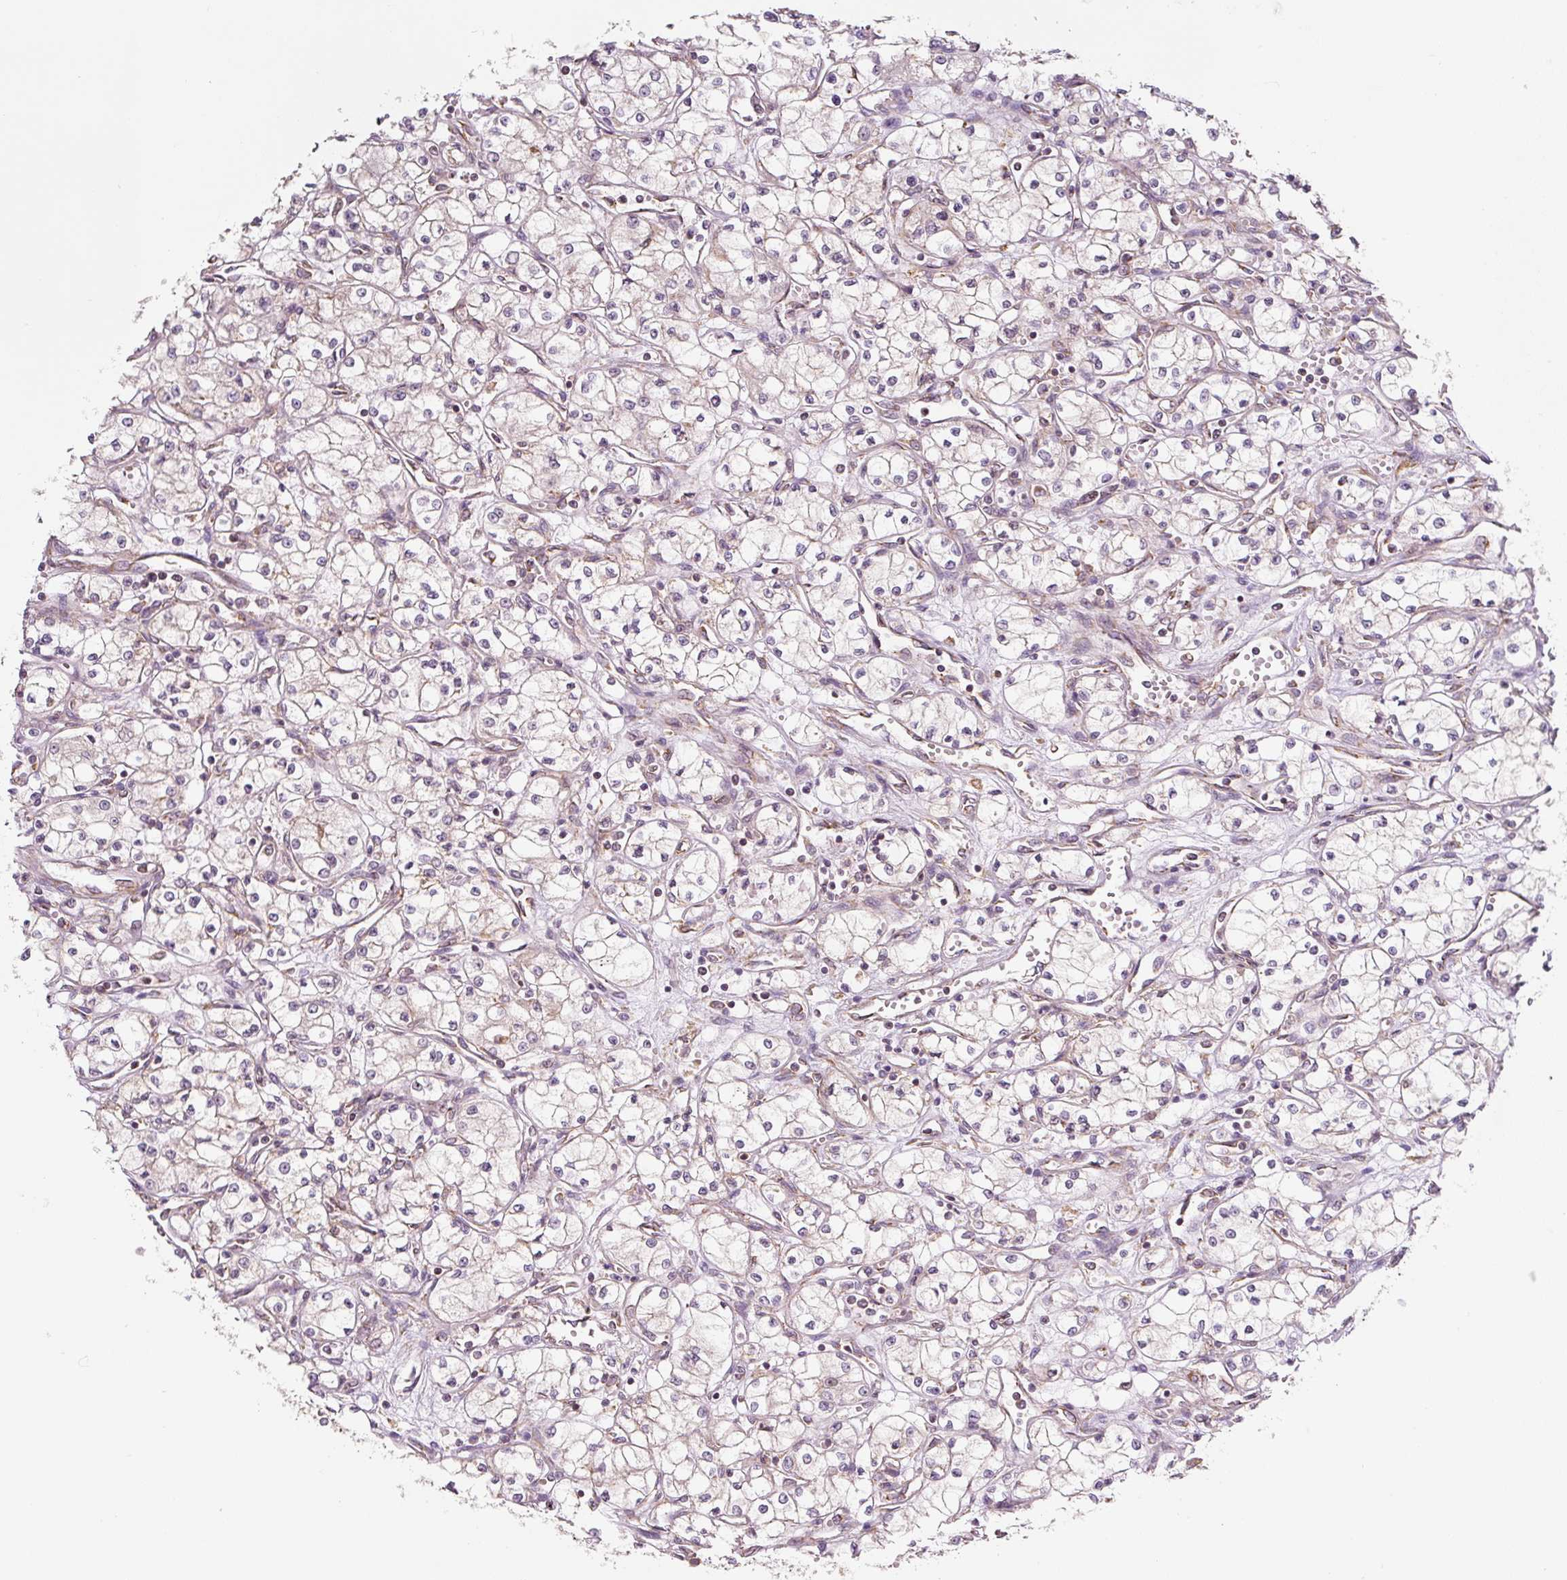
{"staining": {"intensity": "negative", "quantity": "none", "location": "none"}, "tissue": "renal cancer", "cell_type": "Tumor cells", "image_type": "cancer", "snomed": [{"axis": "morphology", "description": "Normal tissue, NOS"}, {"axis": "morphology", "description": "Adenocarcinoma, NOS"}, {"axis": "topography", "description": "Kidney"}], "caption": "DAB (3,3'-diaminobenzidine) immunohistochemical staining of renal adenocarcinoma displays no significant expression in tumor cells.", "gene": "MORN4", "patient": {"sex": "male", "age": 59}}